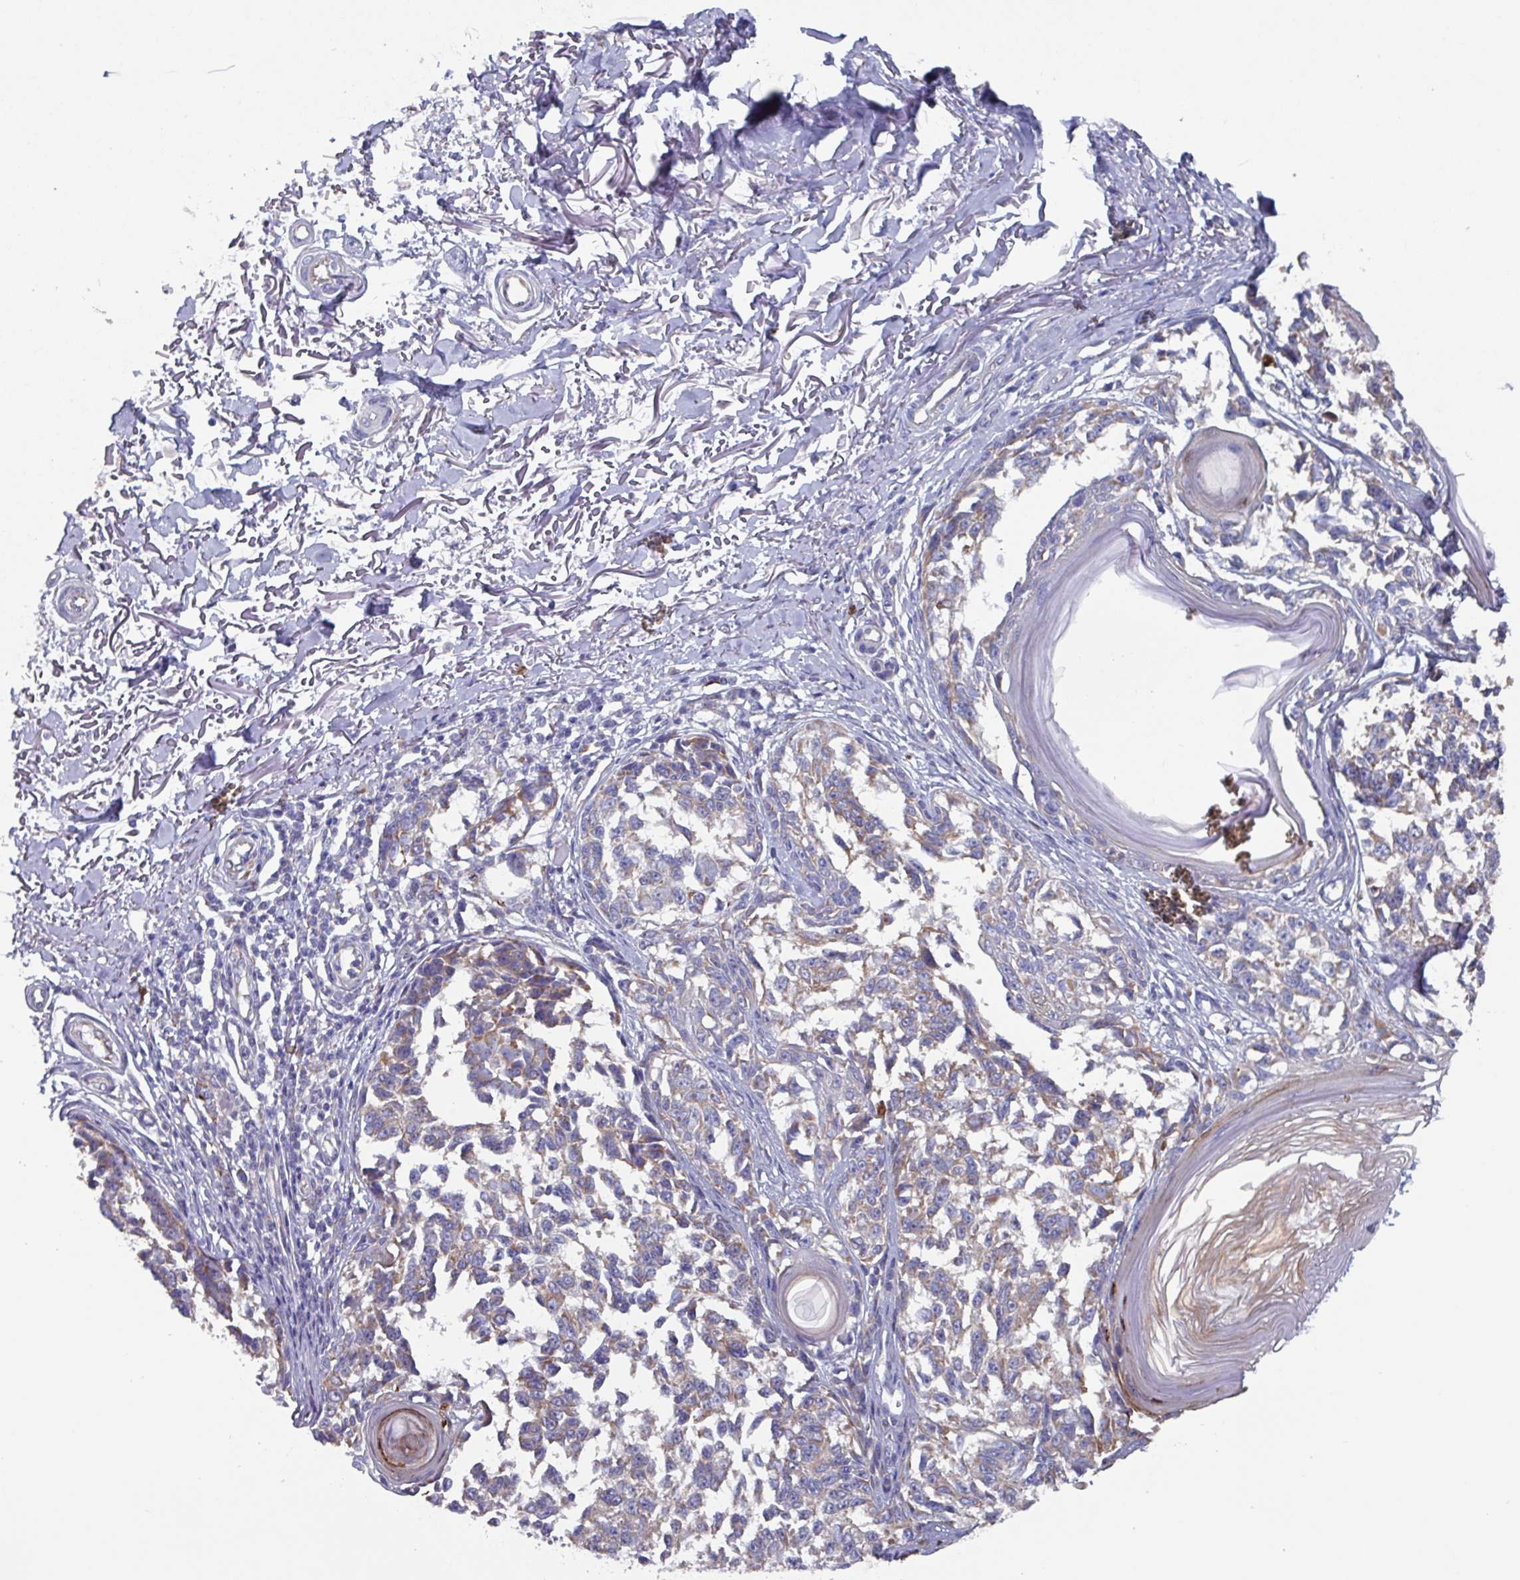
{"staining": {"intensity": "weak", "quantity": ">75%", "location": "cytoplasmic/membranous"}, "tissue": "melanoma", "cell_type": "Tumor cells", "image_type": "cancer", "snomed": [{"axis": "morphology", "description": "Malignant melanoma, NOS"}, {"axis": "topography", "description": "Skin"}], "caption": "A brown stain labels weak cytoplasmic/membranous positivity of a protein in human malignant melanoma tumor cells. (IHC, brightfield microscopy, high magnification).", "gene": "UQCC2", "patient": {"sex": "male", "age": 73}}